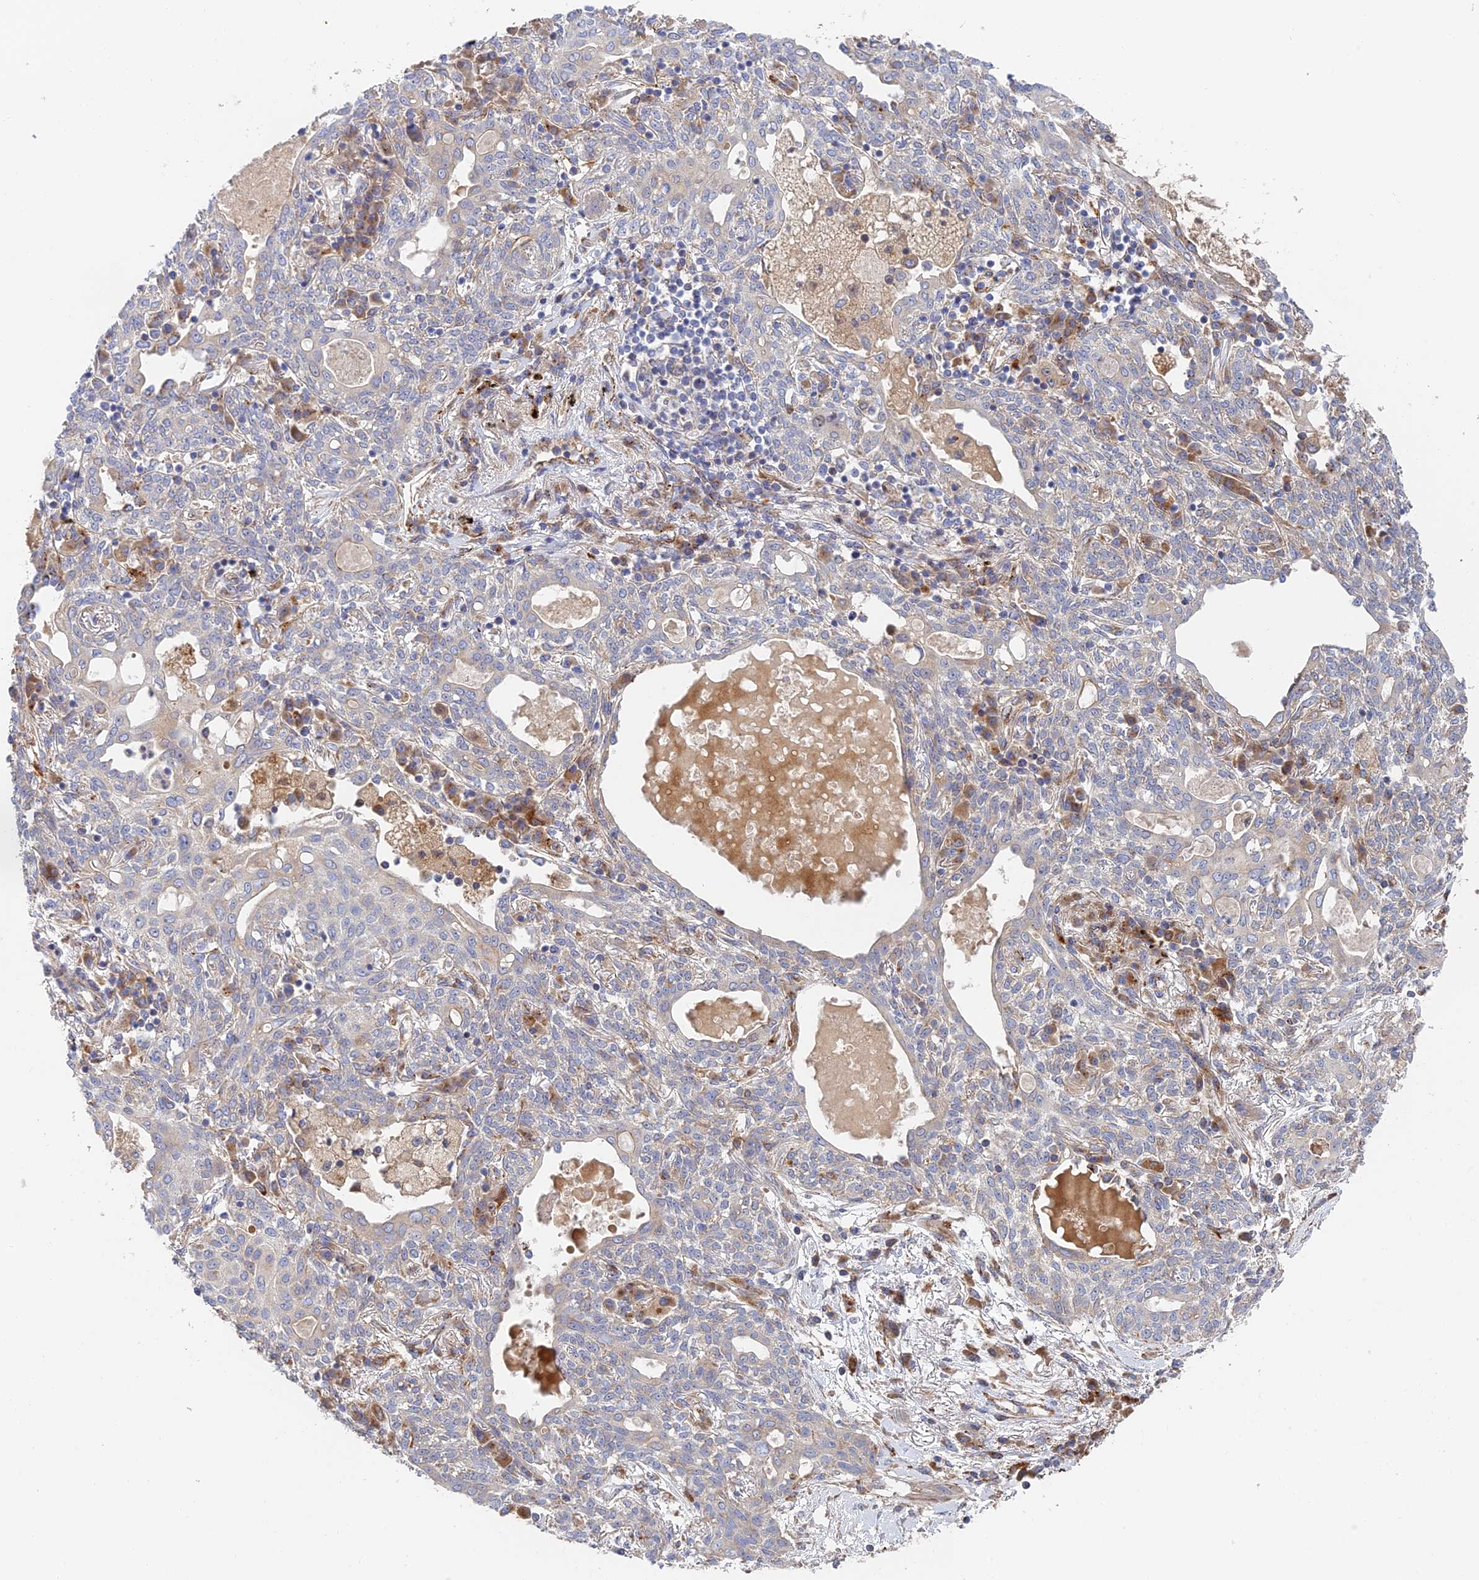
{"staining": {"intensity": "negative", "quantity": "none", "location": "none"}, "tissue": "lung cancer", "cell_type": "Tumor cells", "image_type": "cancer", "snomed": [{"axis": "morphology", "description": "Squamous cell carcinoma, NOS"}, {"axis": "topography", "description": "Lung"}], "caption": "High power microscopy micrograph of an immunohistochemistry (IHC) micrograph of lung cancer, revealing no significant positivity in tumor cells.", "gene": "PPP2R3C", "patient": {"sex": "female", "age": 70}}